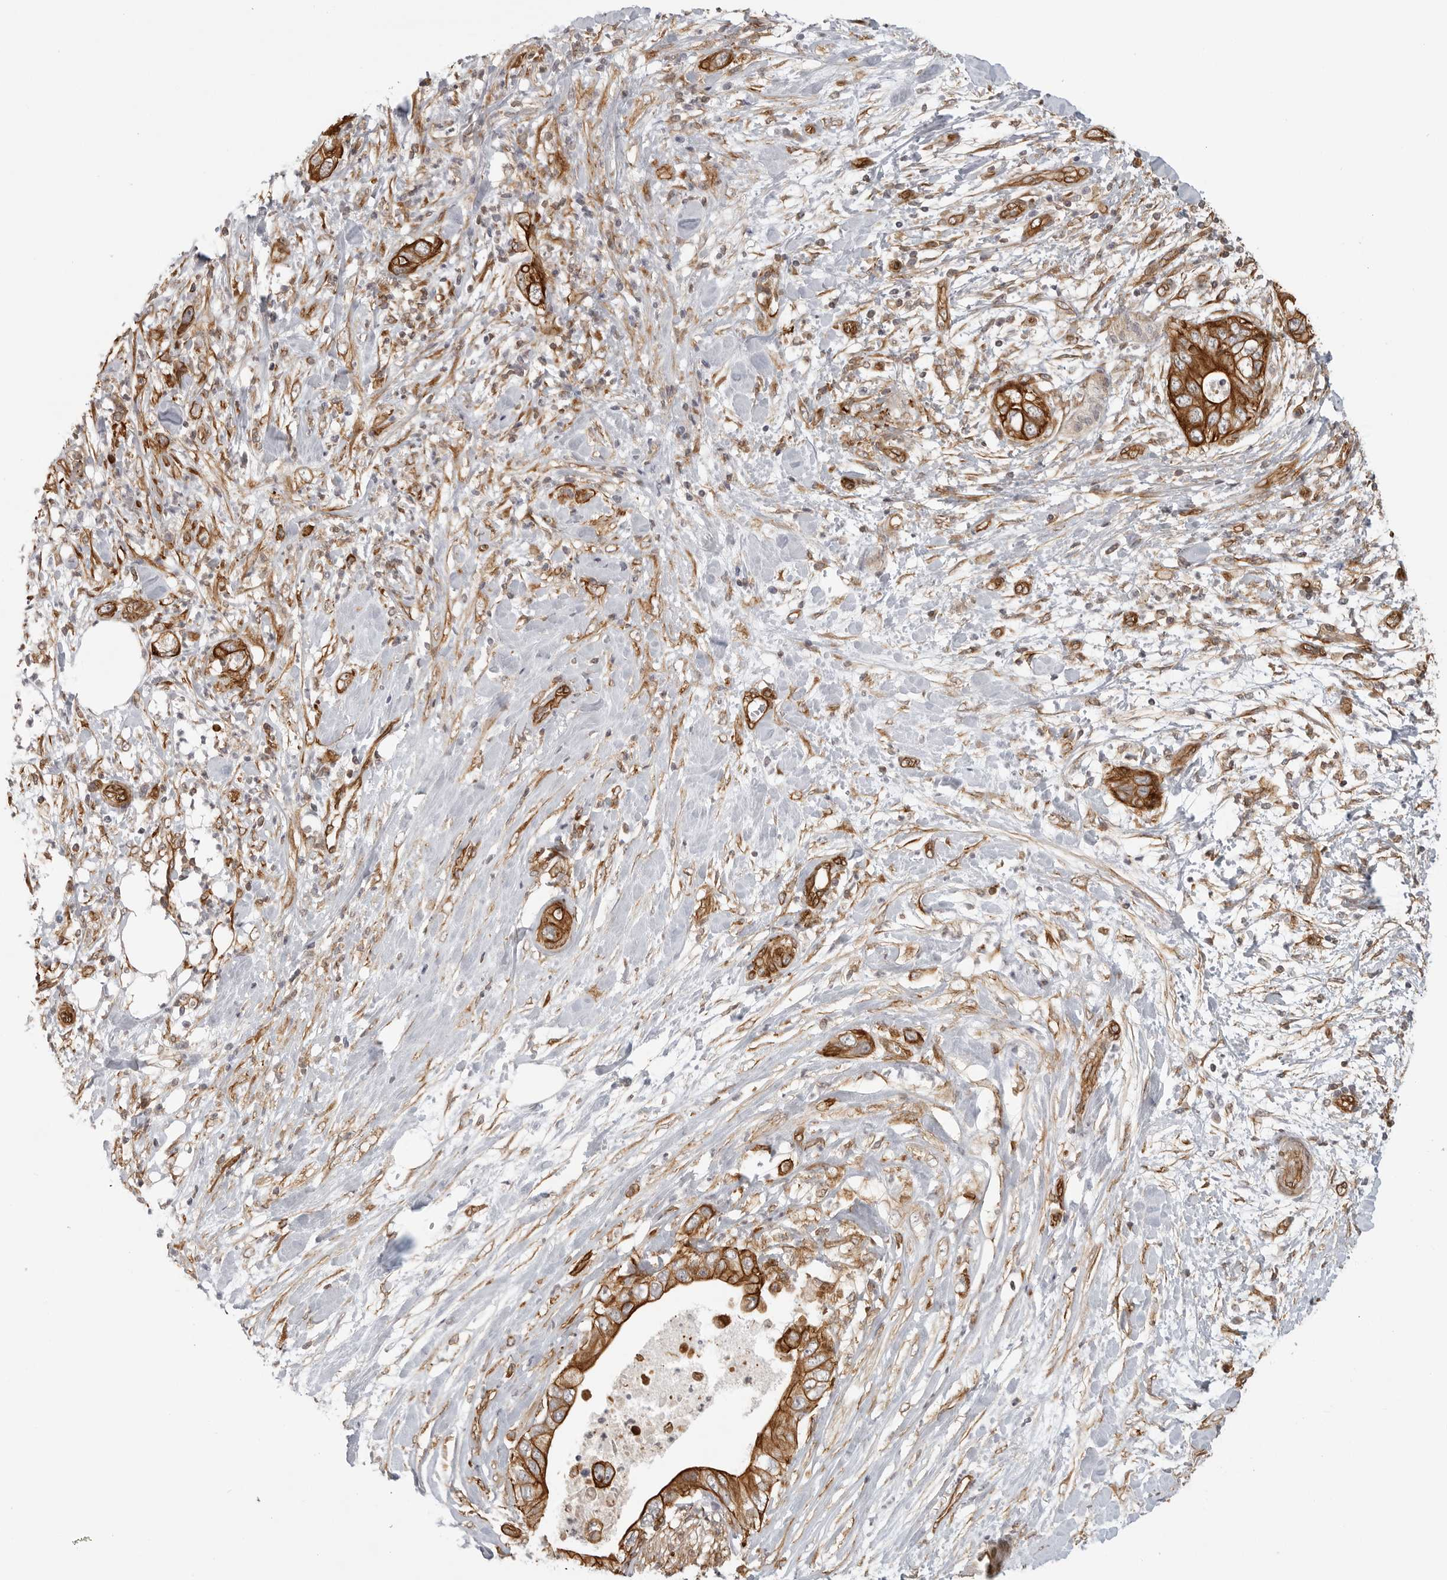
{"staining": {"intensity": "strong", "quantity": ">75%", "location": "cytoplasmic/membranous"}, "tissue": "pancreatic cancer", "cell_type": "Tumor cells", "image_type": "cancer", "snomed": [{"axis": "morphology", "description": "Adenocarcinoma, NOS"}, {"axis": "topography", "description": "Pancreas"}], "caption": "Approximately >75% of tumor cells in human pancreatic cancer (adenocarcinoma) show strong cytoplasmic/membranous protein staining as visualized by brown immunohistochemical staining.", "gene": "ATOH7", "patient": {"sex": "female", "age": 78}}